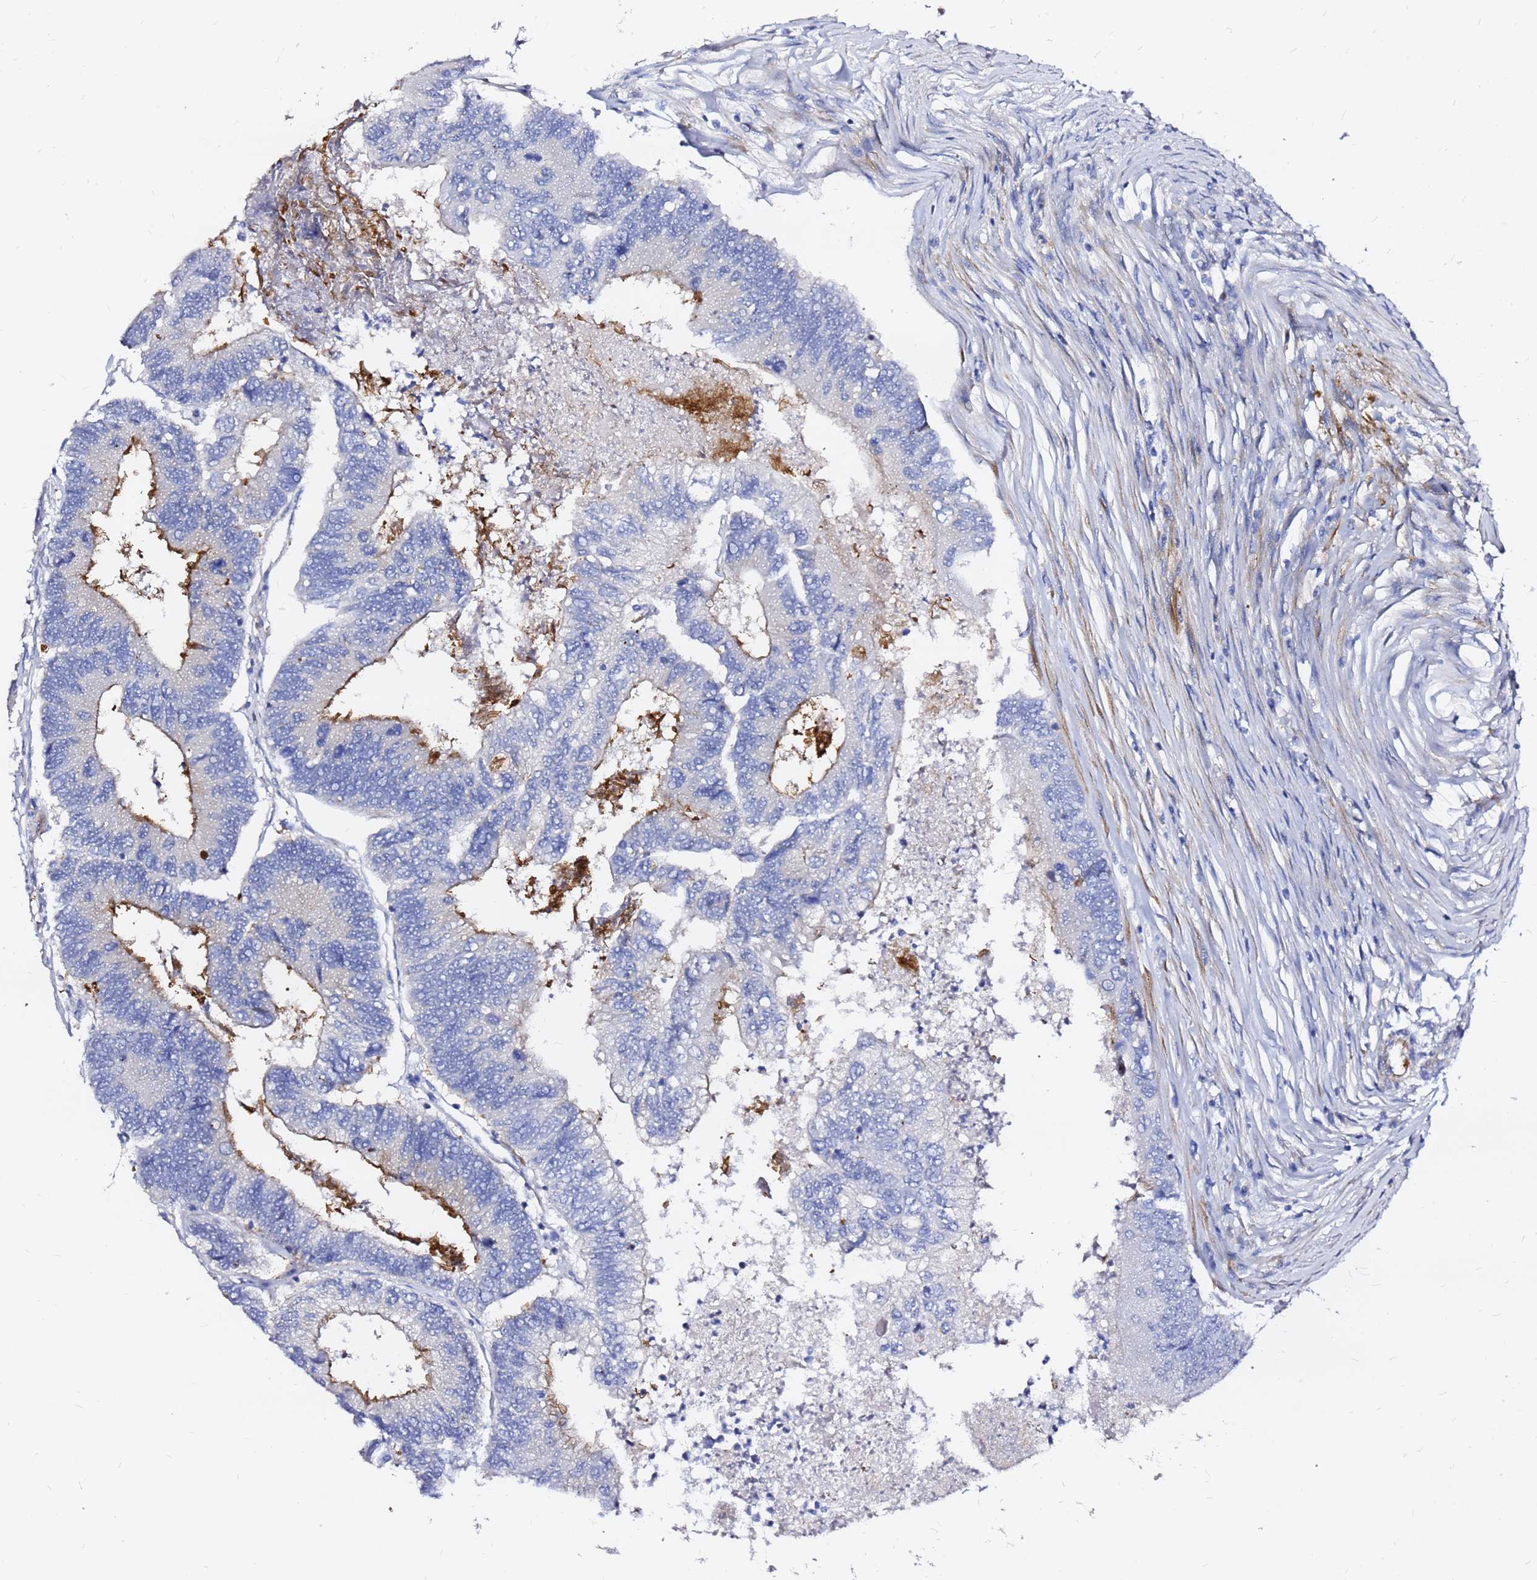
{"staining": {"intensity": "moderate", "quantity": "<25%", "location": "cytoplasmic/membranous"}, "tissue": "colorectal cancer", "cell_type": "Tumor cells", "image_type": "cancer", "snomed": [{"axis": "morphology", "description": "Adenocarcinoma, NOS"}, {"axis": "topography", "description": "Colon"}], "caption": "Moderate cytoplasmic/membranous positivity for a protein is seen in about <25% of tumor cells of adenocarcinoma (colorectal) using immunohistochemistry (IHC).", "gene": "TUBA8", "patient": {"sex": "female", "age": 67}}